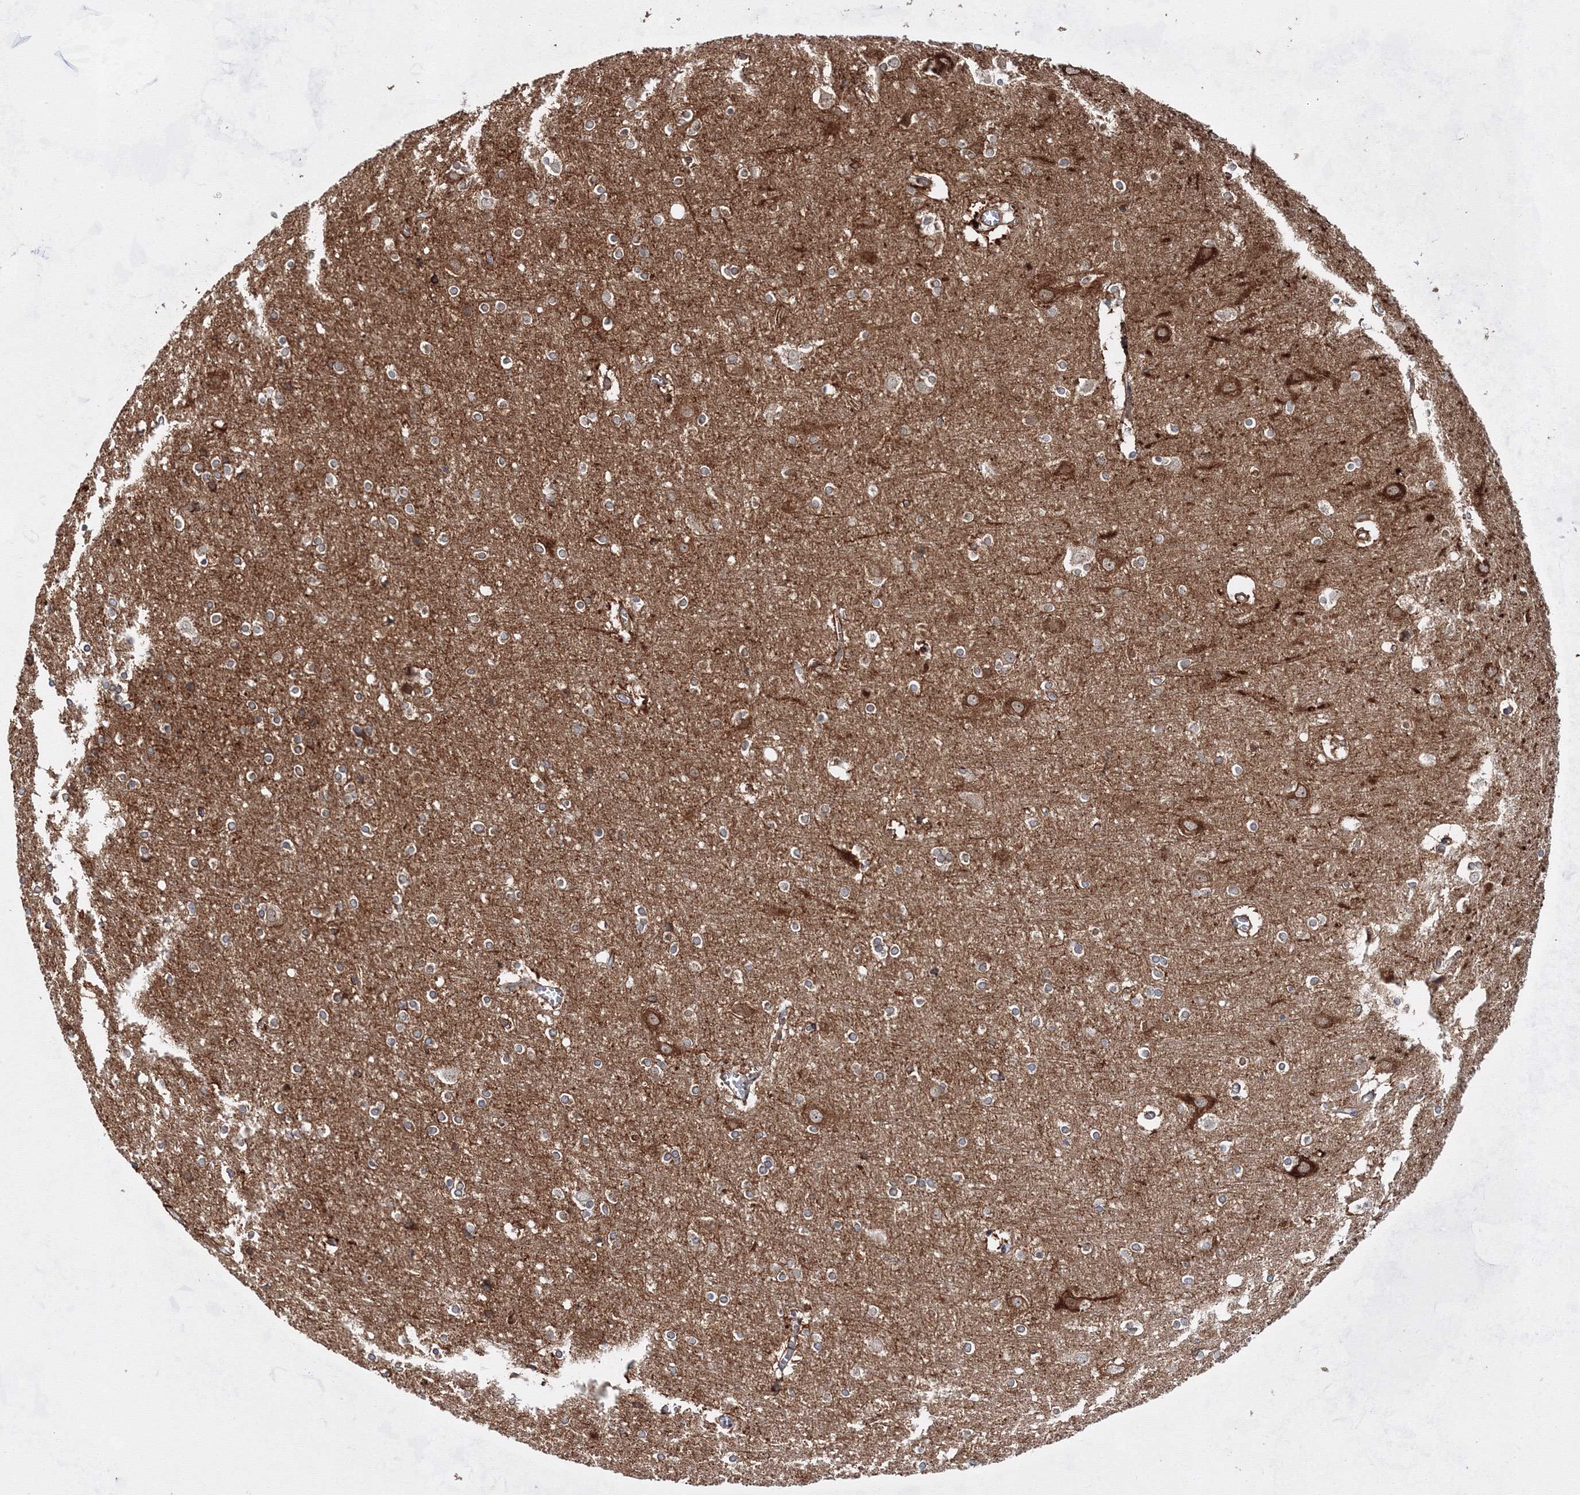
{"staining": {"intensity": "negative", "quantity": "none", "location": "none"}, "tissue": "cerebral cortex", "cell_type": "Endothelial cells", "image_type": "normal", "snomed": [{"axis": "morphology", "description": "Normal tissue, NOS"}, {"axis": "topography", "description": "Cerebral cortex"}], "caption": "Immunohistochemistry (IHC) of benign human cerebral cortex shows no staining in endothelial cells. (DAB immunohistochemistry, high magnification).", "gene": "EXOC6", "patient": {"sex": "male", "age": 54}}